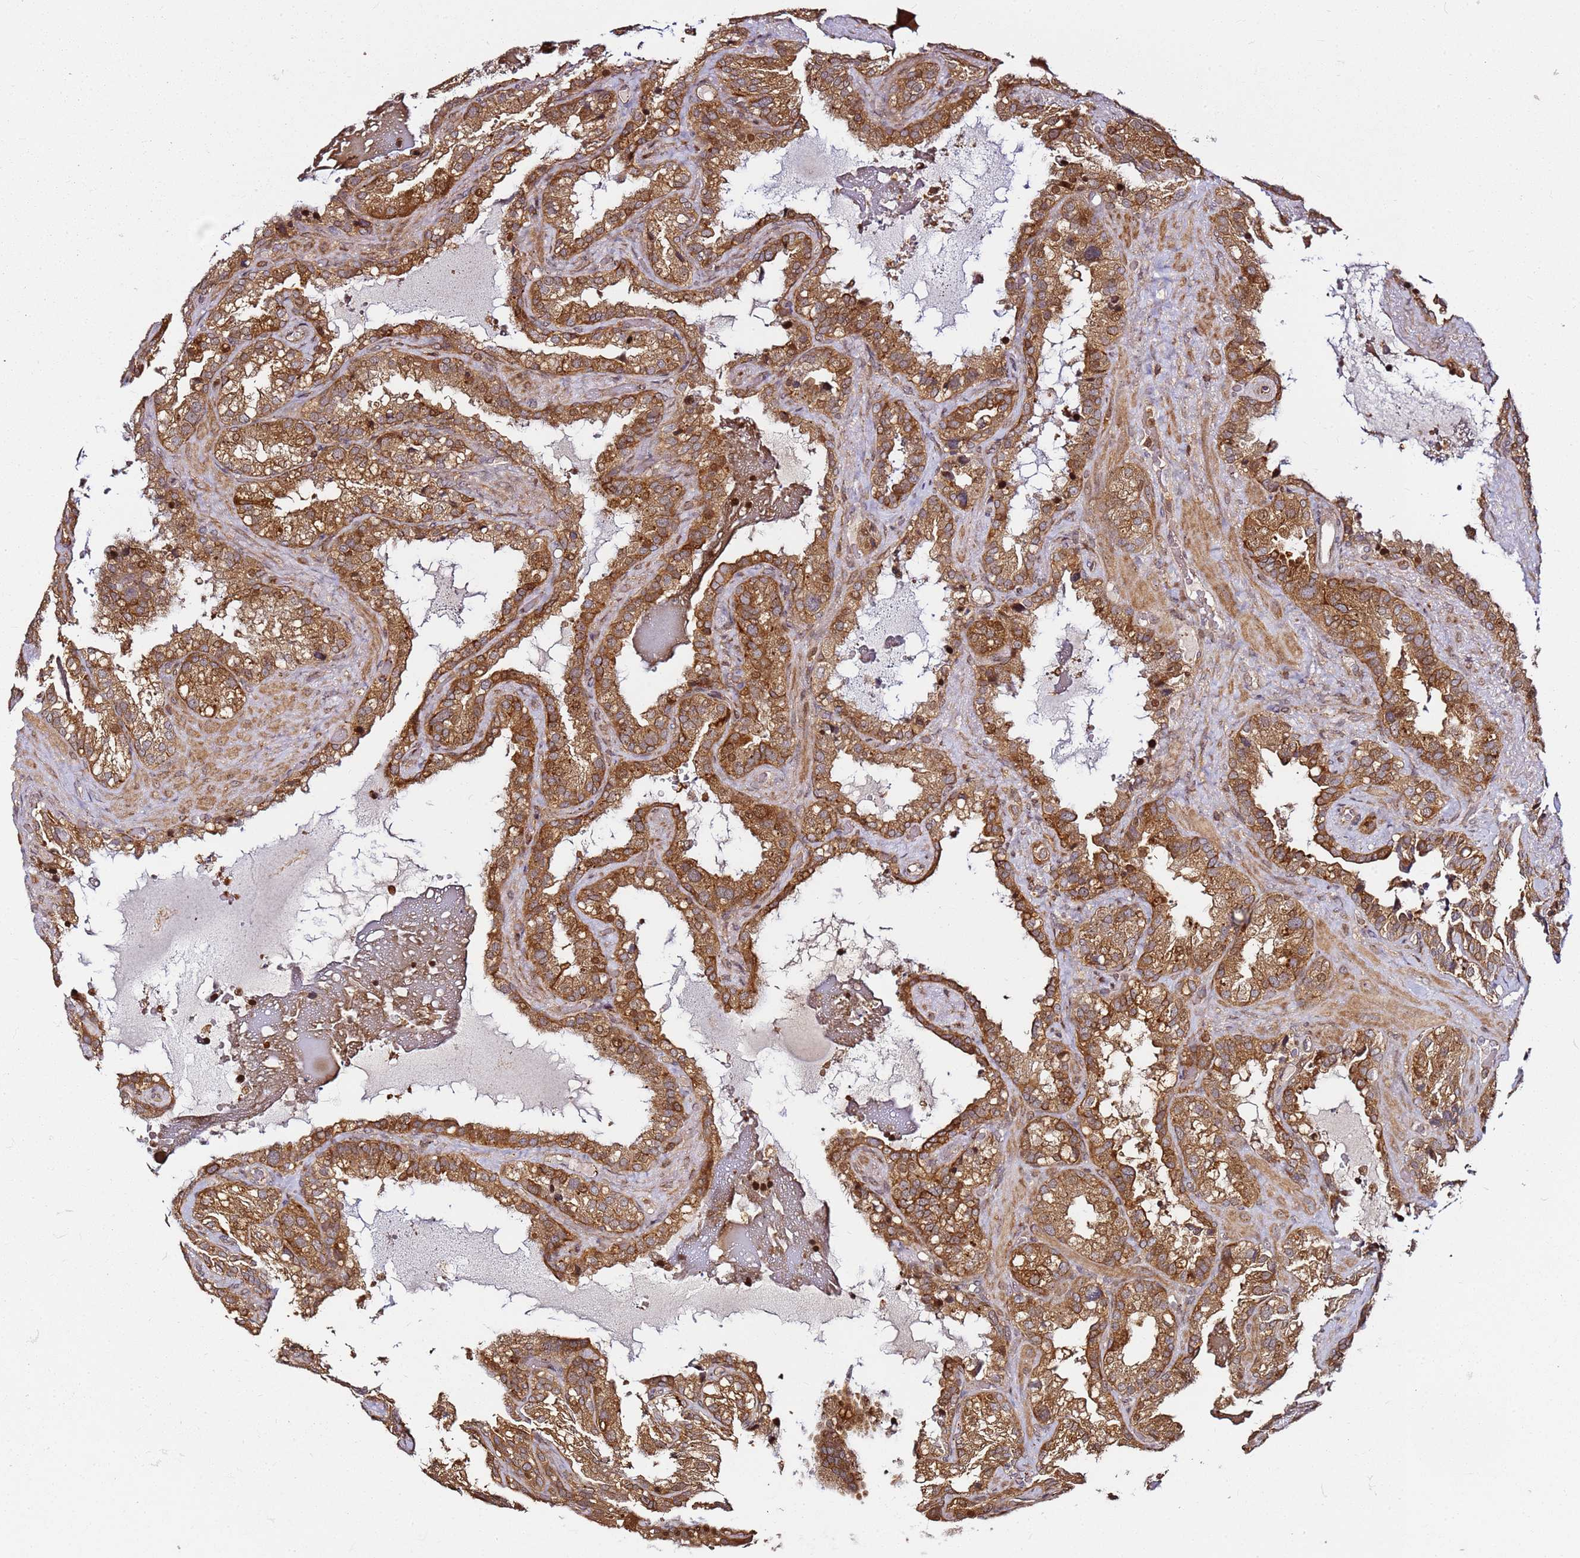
{"staining": {"intensity": "moderate", "quantity": ">75%", "location": "cytoplasmic/membranous"}, "tissue": "seminal vesicle", "cell_type": "Glandular cells", "image_type": "normal", "snomed": [{"axis": "morphology", "description": "Normal tissue, NOS"}, {"axis": "topography", "description": "Prostate"}, {"axis": "topography", "description": "Seminal veicle"}], "caption": "Unremarkable seminal vesicle displays moderate cytoplasmic/membranous expression in about >75% of glandular cells, visualized by immunohistochemistry.", "gene": "PRMT7", "patient": {"sex": "male", "age": 68}}